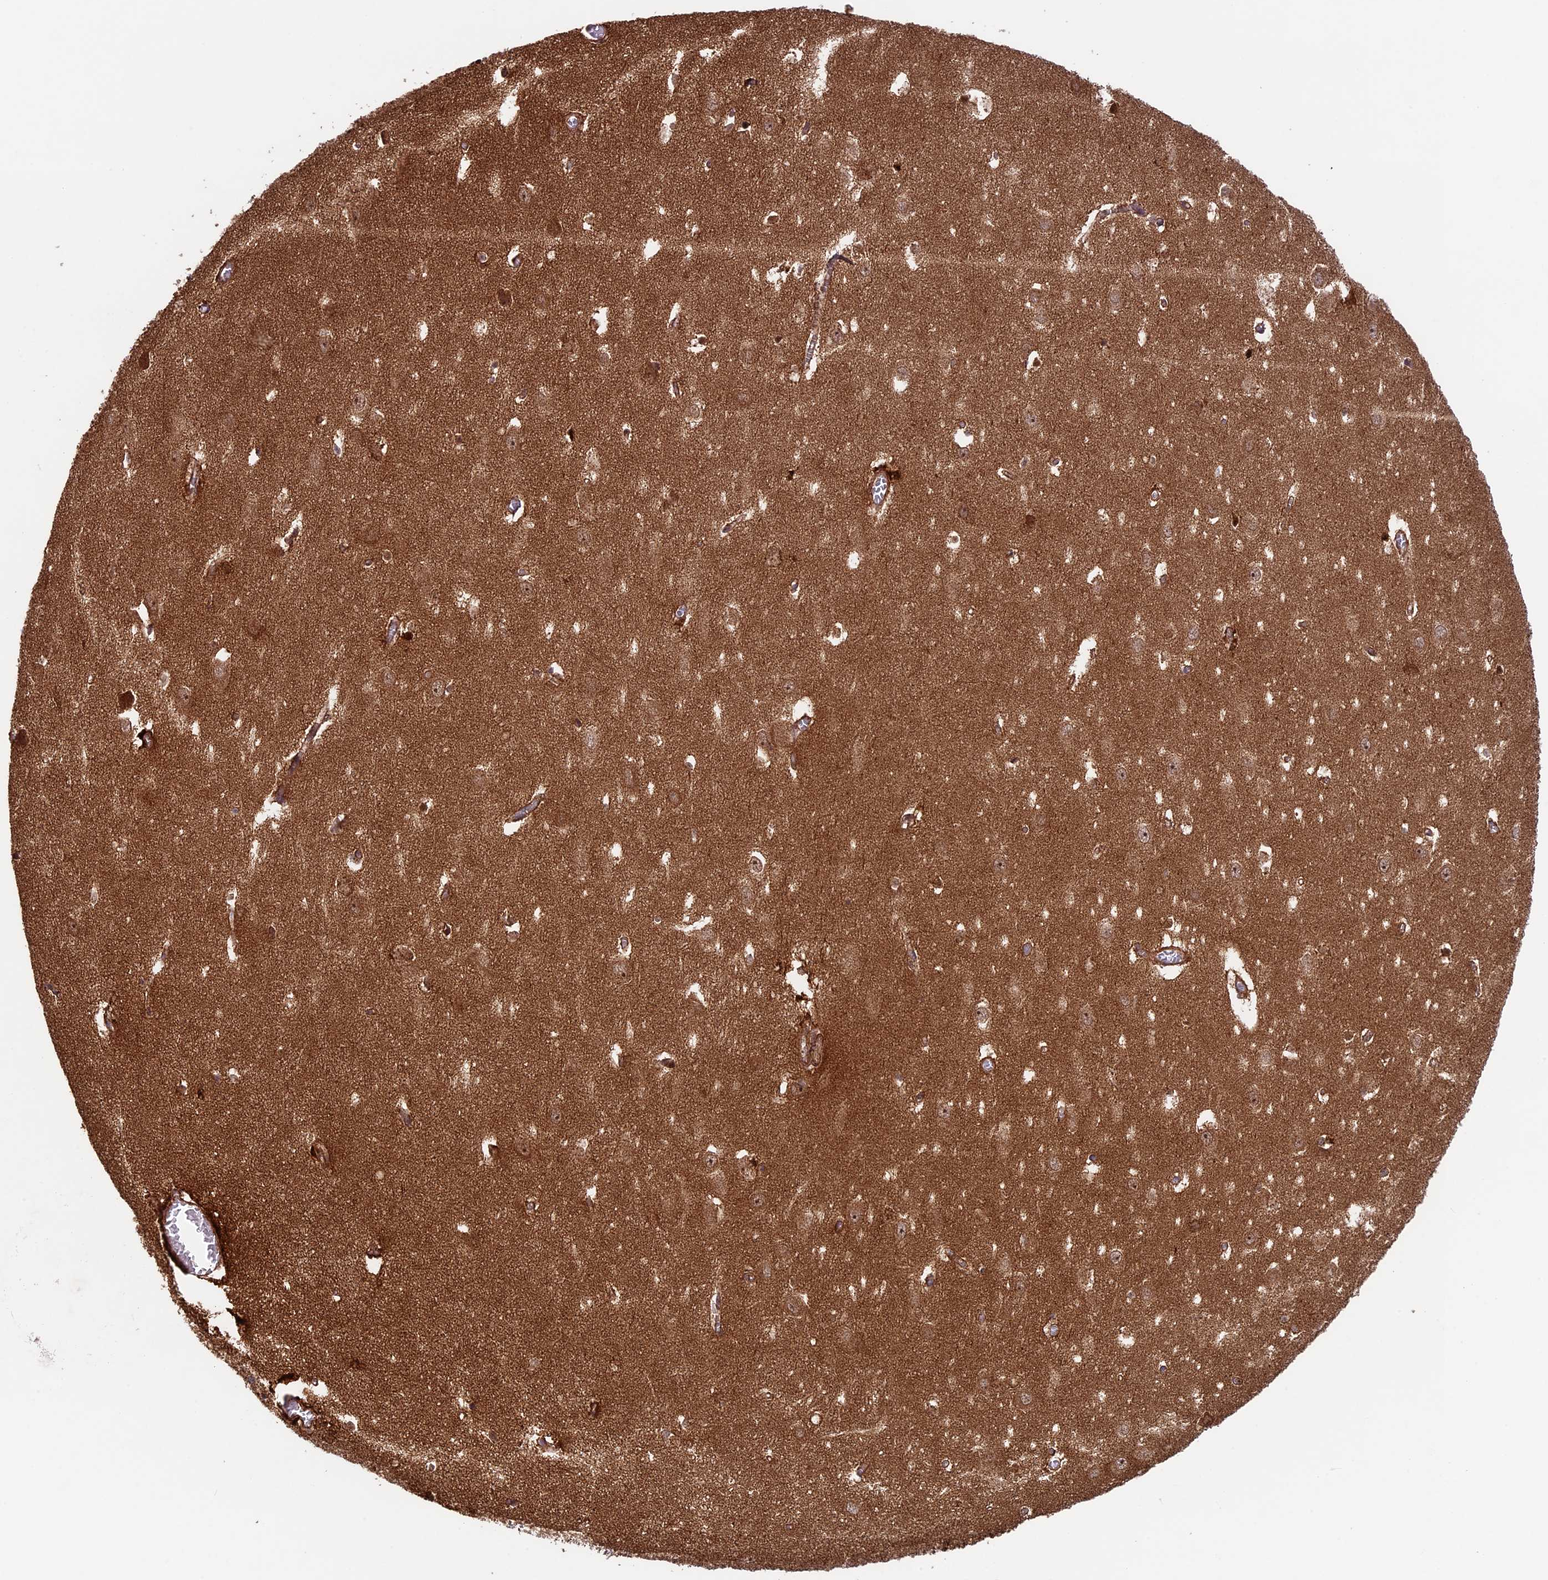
{"staining": {"intensity": "moderate", "quantity": ">75%", "location": "cytoplasmic/membranous"}, "tissue": "hippocampus", "cell_type": "Glial cells", "image_type": "normal", "snomed": [{"axis": "morphology", "description": "Normal tissue, NOS"}, {"axis": "topography", "description": "Hippocampus"}], "caption": "Immunohistochemistry (IHC) micrograph of unremarkable human hippocampus stained for a protein (brown), which reveals medium levels of moderate cytoplasmic/membranous staining in approximately >75% of glial cells.", "gene": "CCDC8", "patient": {"sex": "female", "age": 64}}